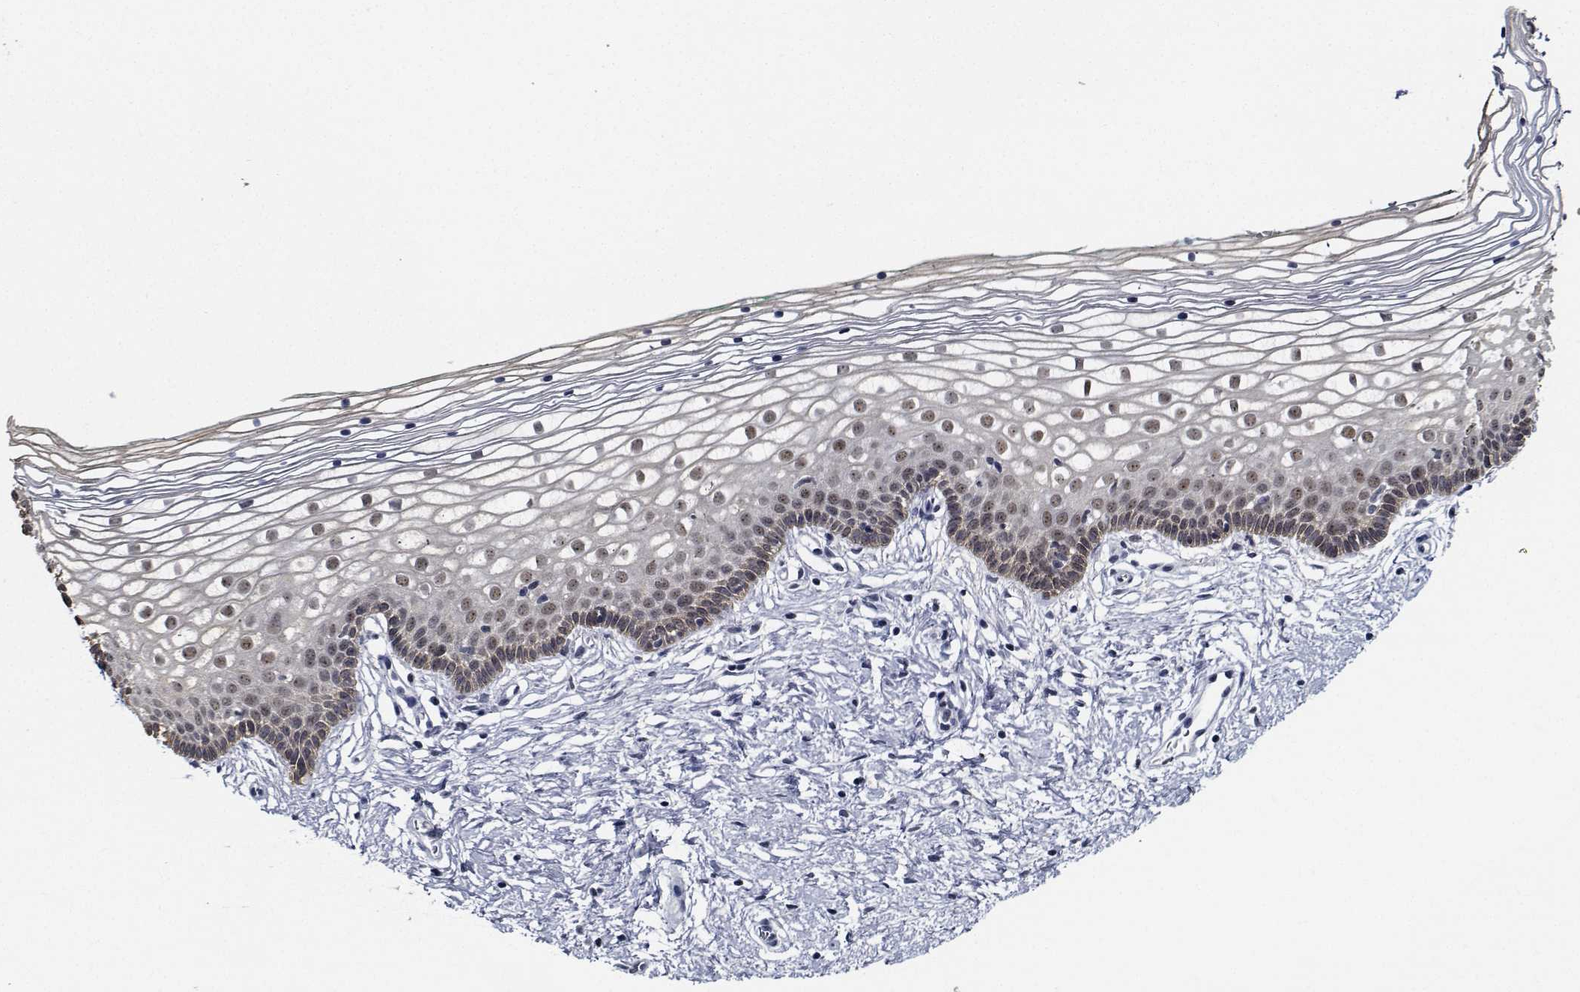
{"staining": {"intensity": "moderate", "quantity": "25%-75%", "location": "nuclear"}, "tissue": "vagina", "cell_type": "Squamous epithelial cells", "image_type": "normal", "snomed": [{"axis": "morphology", "description": "Normal tissue, NOS"}, {"axis": "topography", "description": "Vagina"}], "caption": "Immunohistochemical staining of benign vagina exhibits 25%-75% levels of moderate nuclear protein positivity in about 25%-75% of squamous epithelial cells.", "gene": "NVL", "patient": {"sex": "female", "age": 36}}